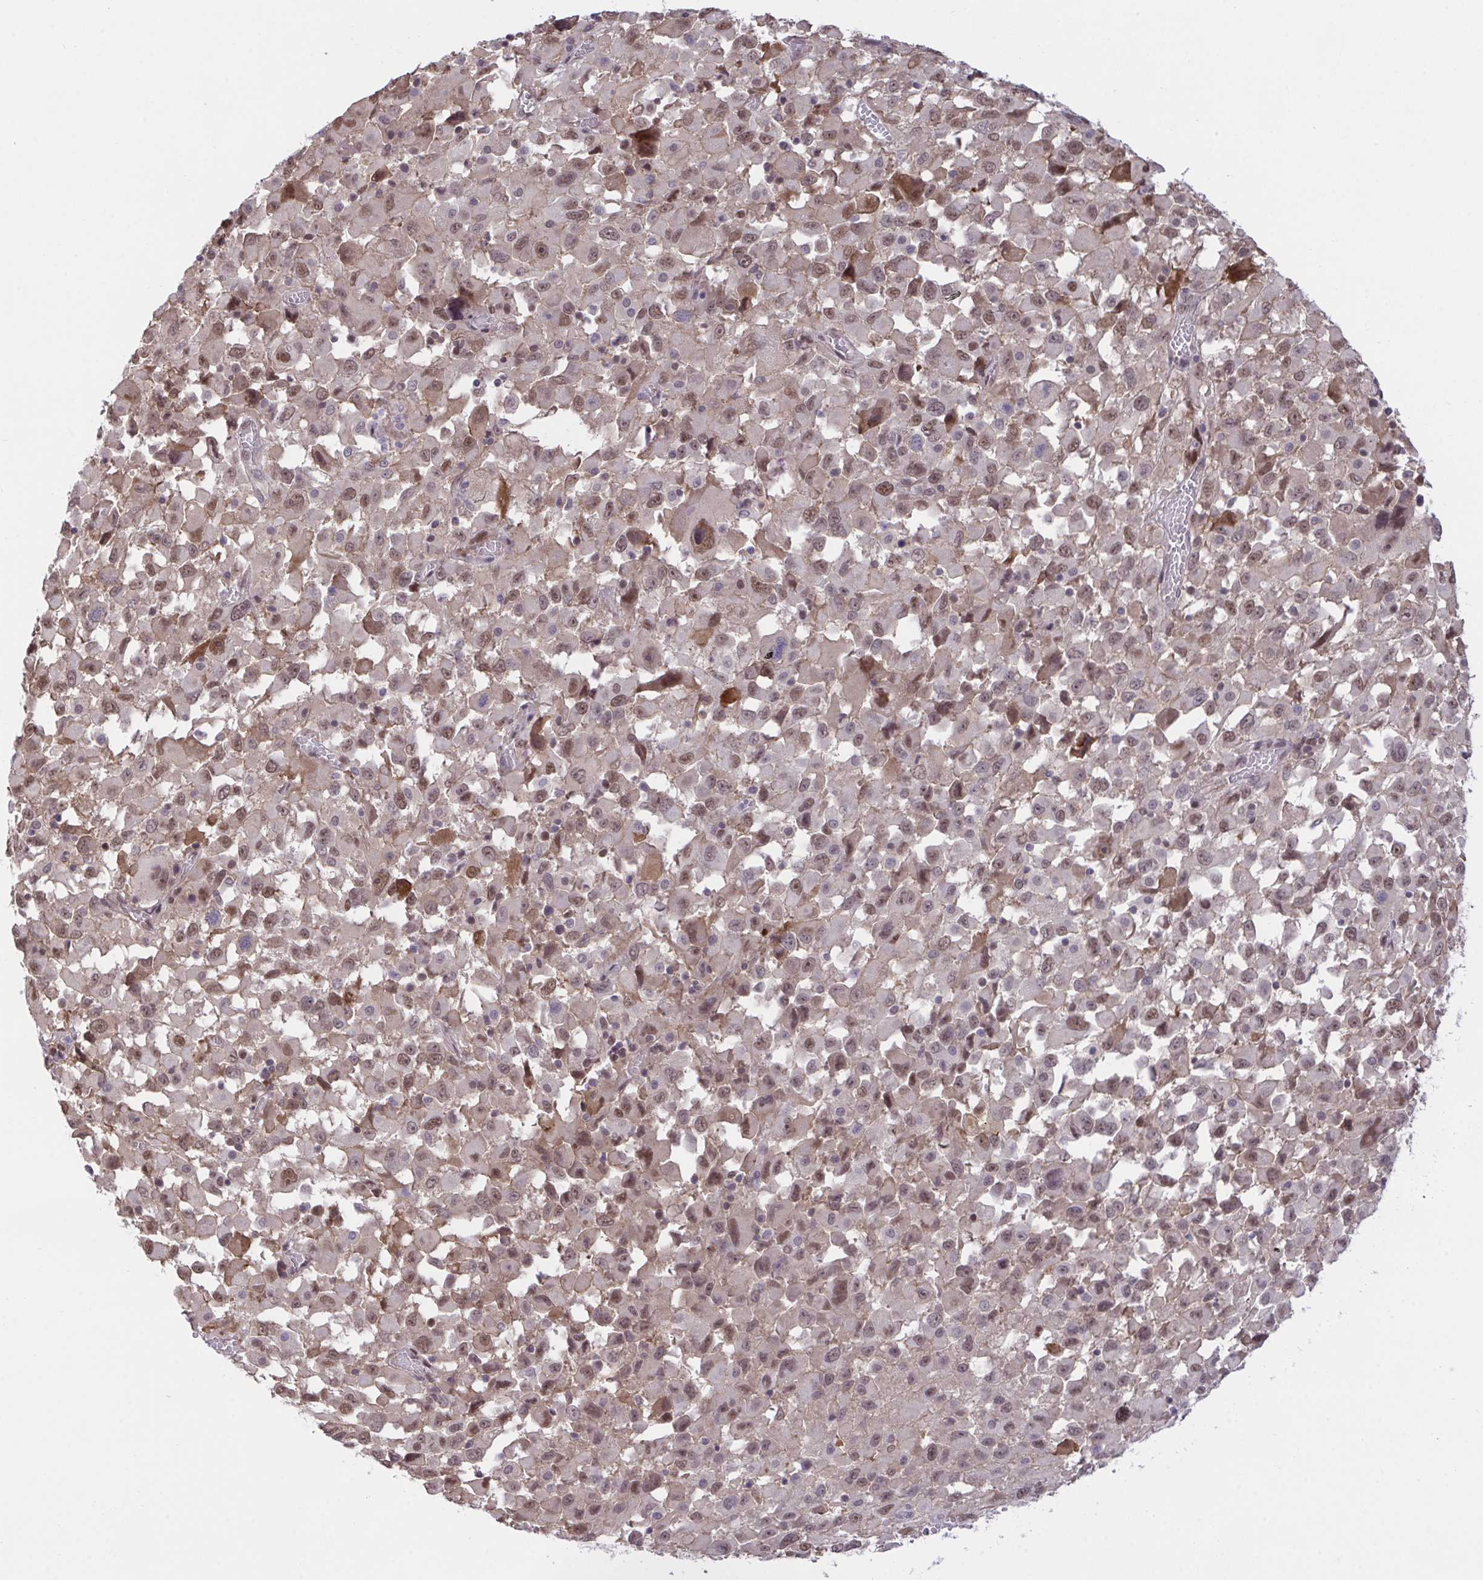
{"staining": {"intensity": "moderate", "quantity": "<25%", "location": "nuclear"}, "tissue": "melanoma", "cell_type": "Tumor cells", "image_type": "cancer", "snomed": [{"axis": "morphology", "description": "Malignant melanoma, Metastatic site"}, {"axis": "topography", "description": "Soft tissue"}], "caption": "Malignant melanoma (metastatic site) stained with a brown dye exhibits moderate nuclear positive expression in about <25% of tumor cells.", "gene": "ZNF444", "patient": {"sex": "male", "age": 50}}